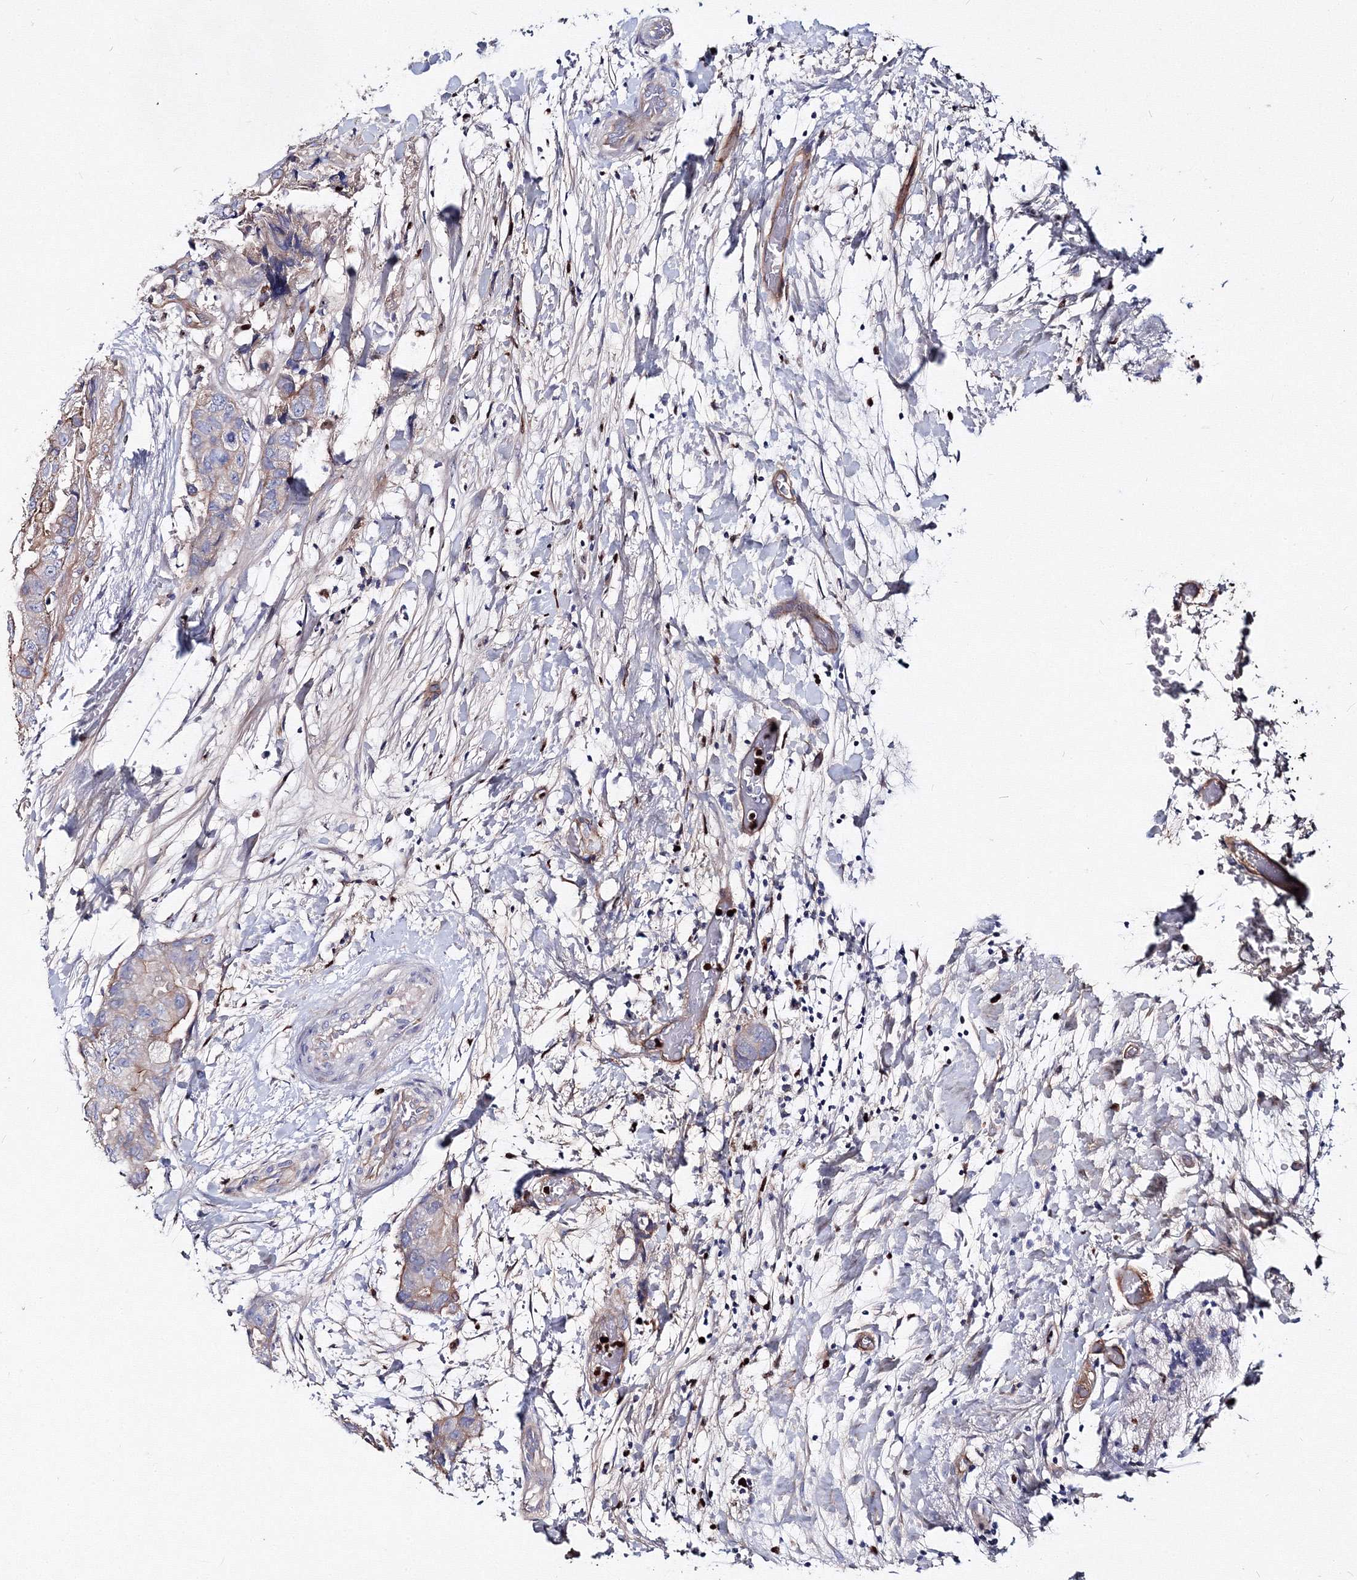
{"staining": {"intensity": "weak", "quantity": "<25%", "location": "cytoplasmic/membranous"}, "tissue": "breast cancer", "cell_type": "Tumor cells", "image_type": "cancer", "snomed": [{"axis": "morphology", "description": "Duct carcinoma"}, {"axis": "topography", "description": "Breast"}], "caption": "Tumor cells show no significant expression in breast invasive ductal carcinoma.", "gene": "C11orf52", "patient": {"sex": "female", "age": 62}}